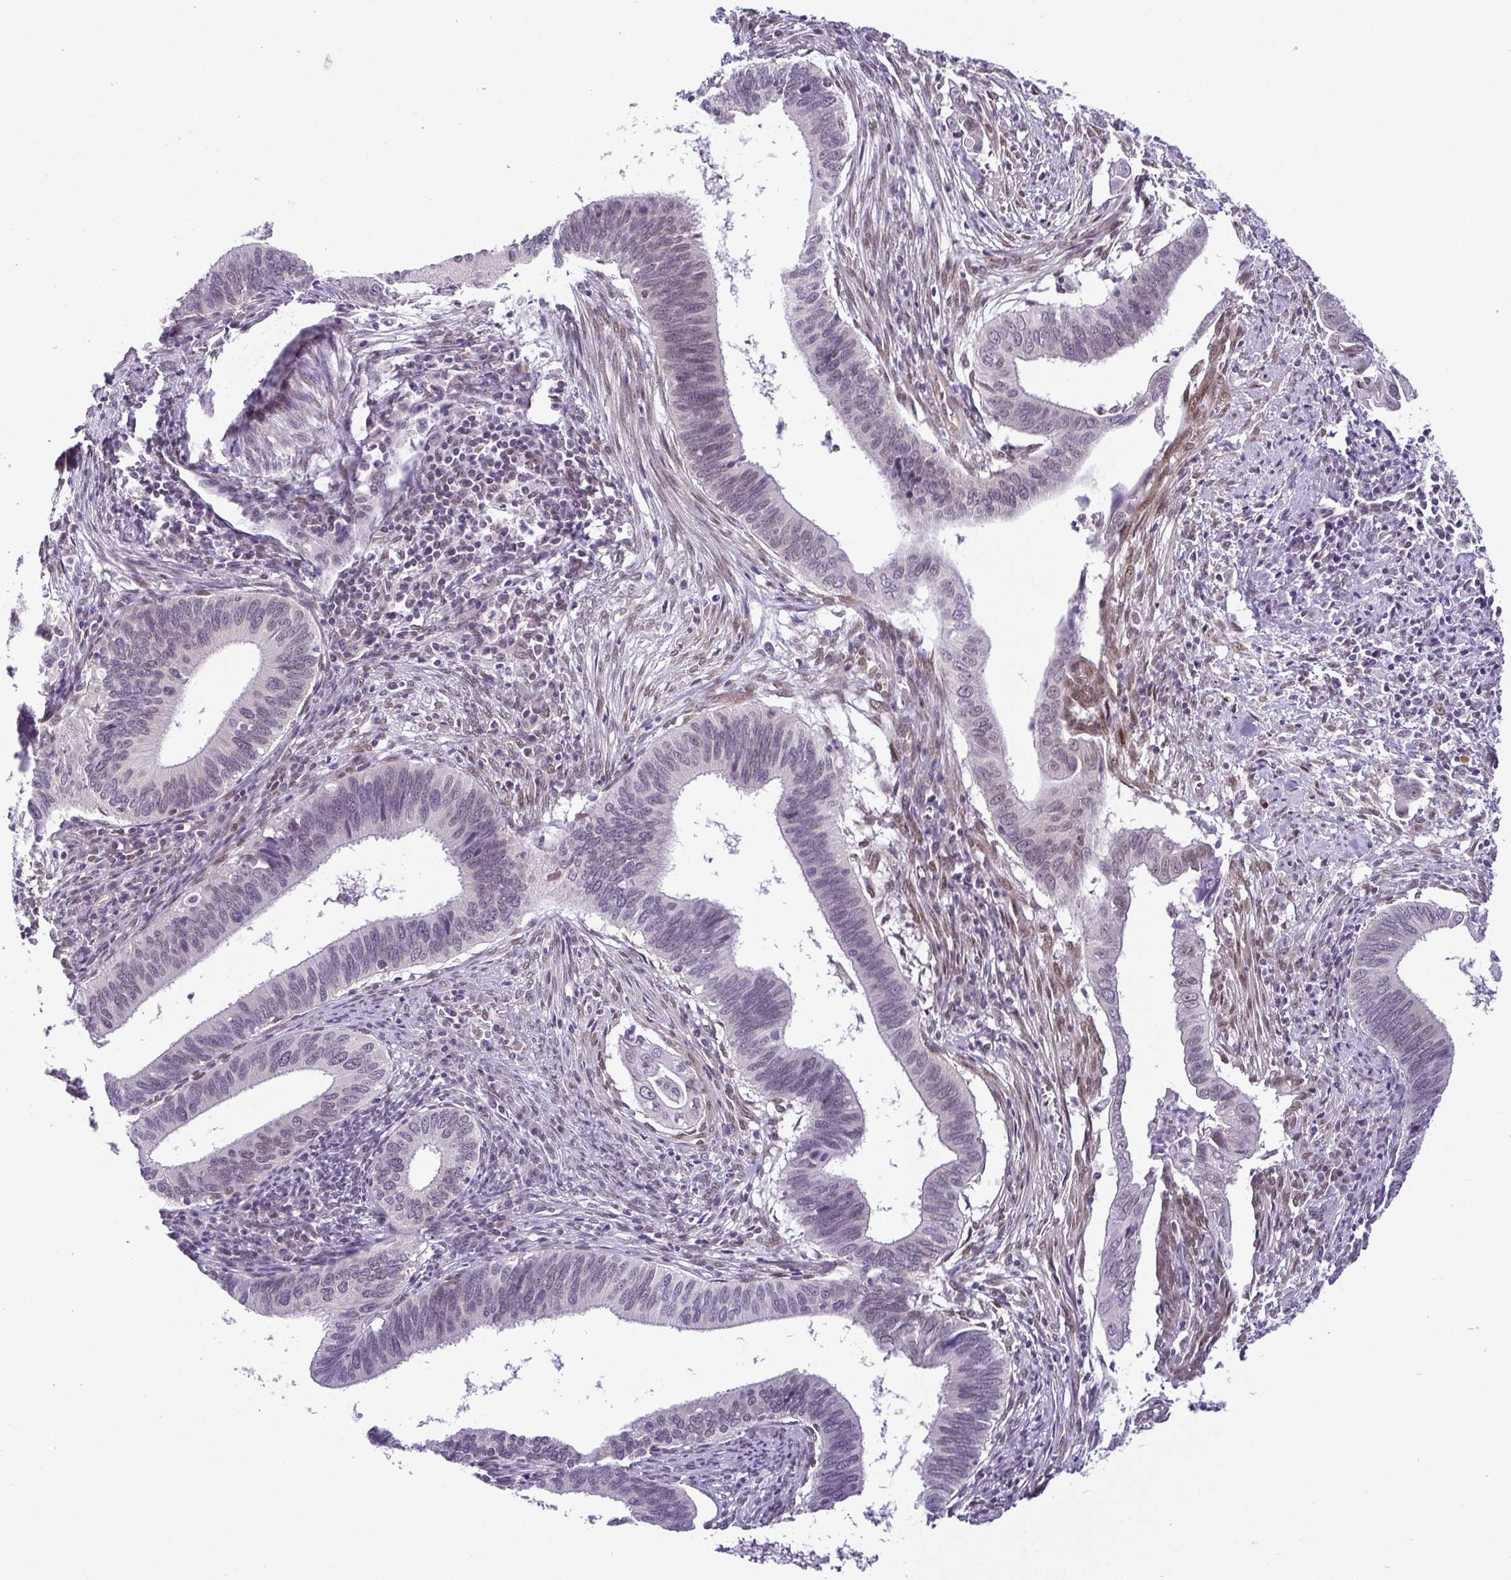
{"staining": {"intensity": "weak", "quantity": "<25%", "location": "nuclear"}, "tissue": "cervical cancer", "cell_type": "Tumor cells", "image_type": "cancer", "snomed": [{"axis": "morphology", "description": "Adenocarcinoma, NOS"}, {"axis": "topography", "description": "Cervix"}], "caption": "This is an IHC micrograph of cervical cancer. There is no positivity in tumor cells.", "gene": "RBM3", "patient": {"sex": "female", "age": 42}}